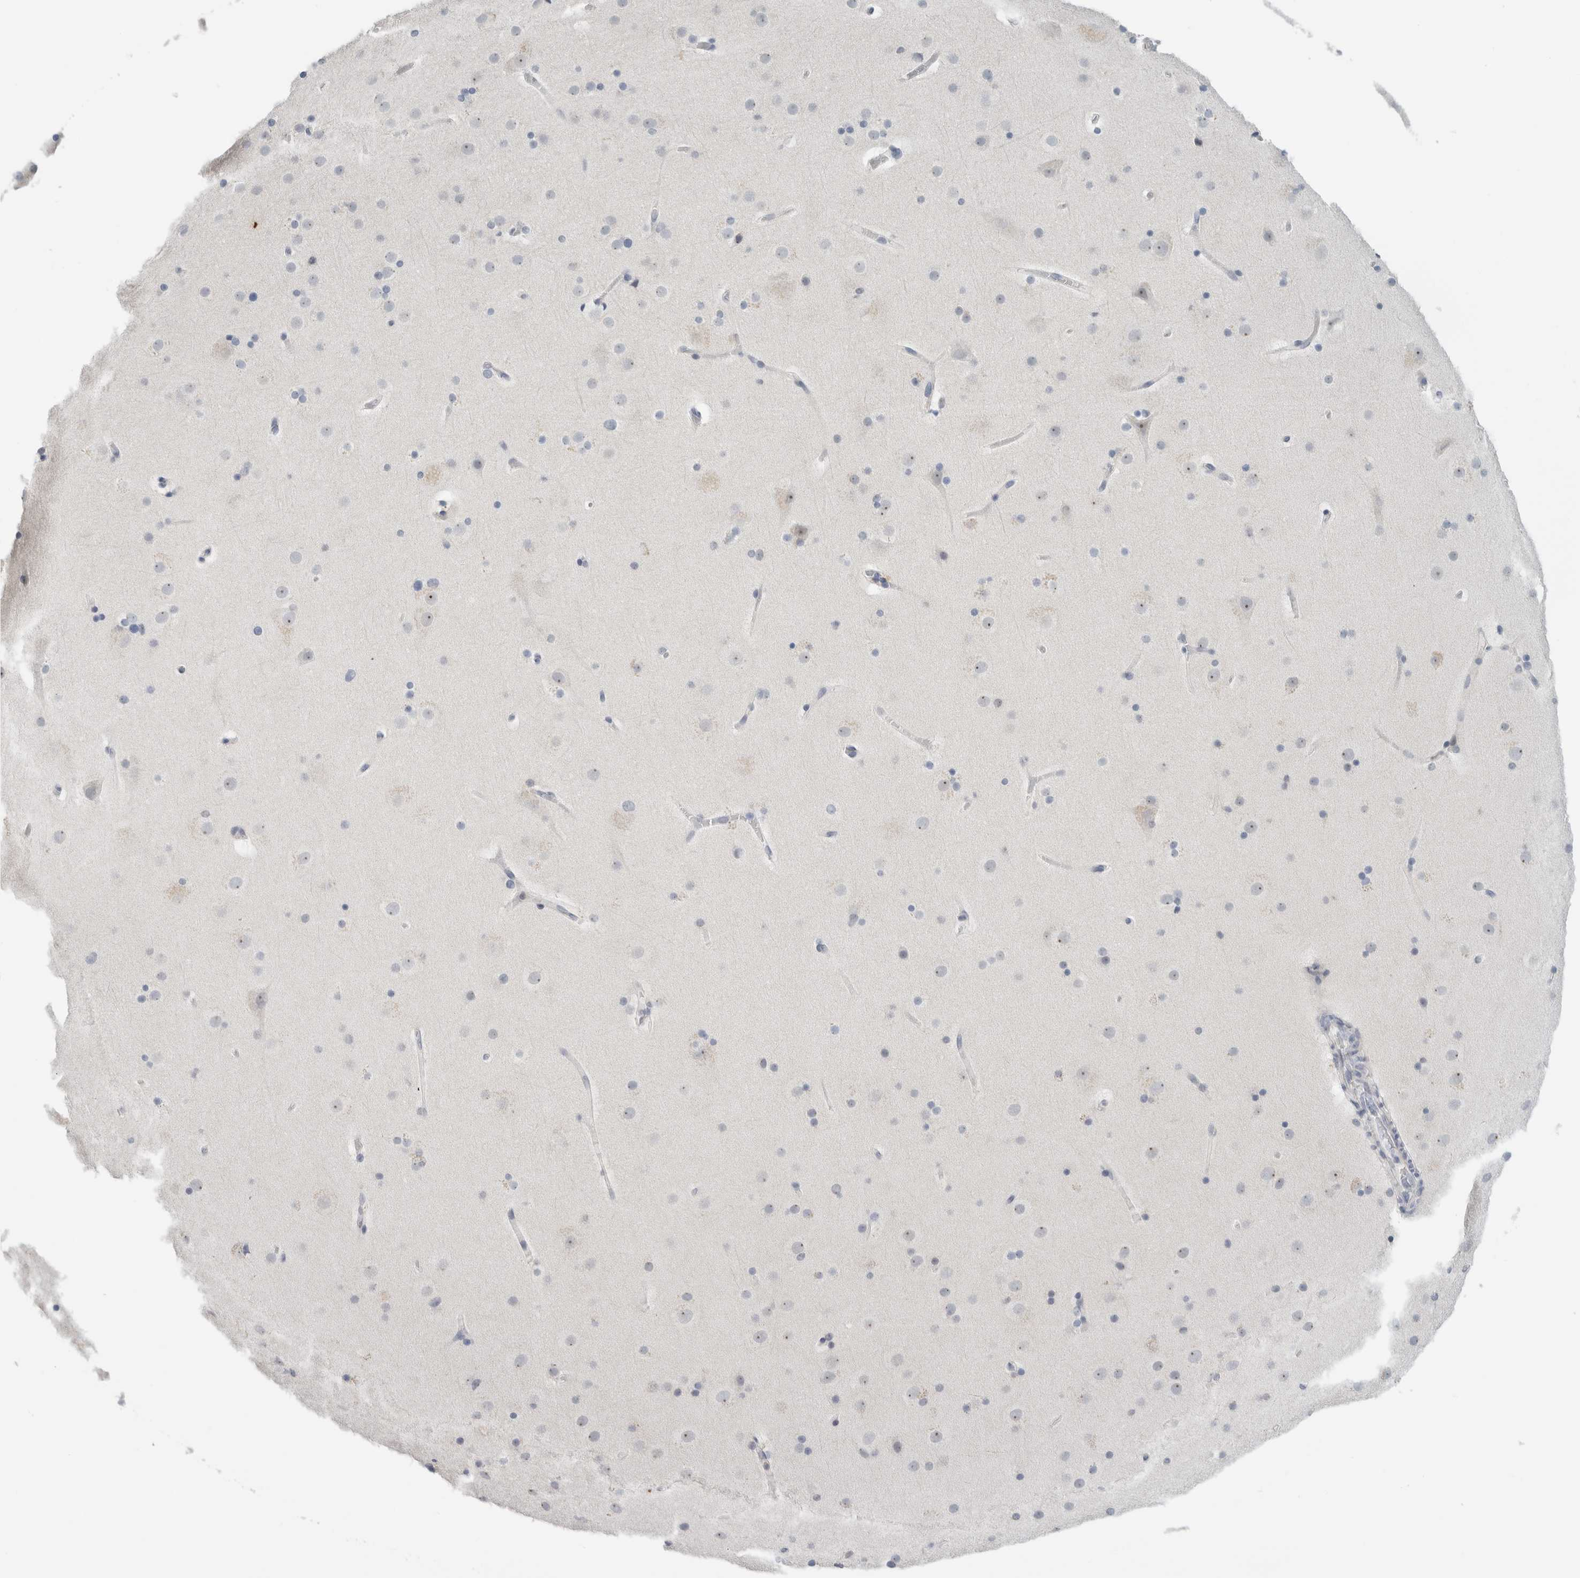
{"staining": {"intensity": "negative", "quantity": "none", "location": "none"}, "tissue": "cerebral cortex", "cell_type": "Endothelial cells", "image_type": "normal", "snomed": [{"axis": "morphology", "description": "Normal tissue, NOS"}, {"axis": "topography", "description": "Cerebral cortex"}], "caption": "Immunohistochemistry (IHC) micrograph of benign human cerebral cortex stained for a protein (brown), which demonstrates no expression in endothelial cells. (Immunohistochemistry (IHC), brightfield microscopy, high magnification).", "gene": "FMR1NB", "patient": {"sex": "male", "age": 57}}